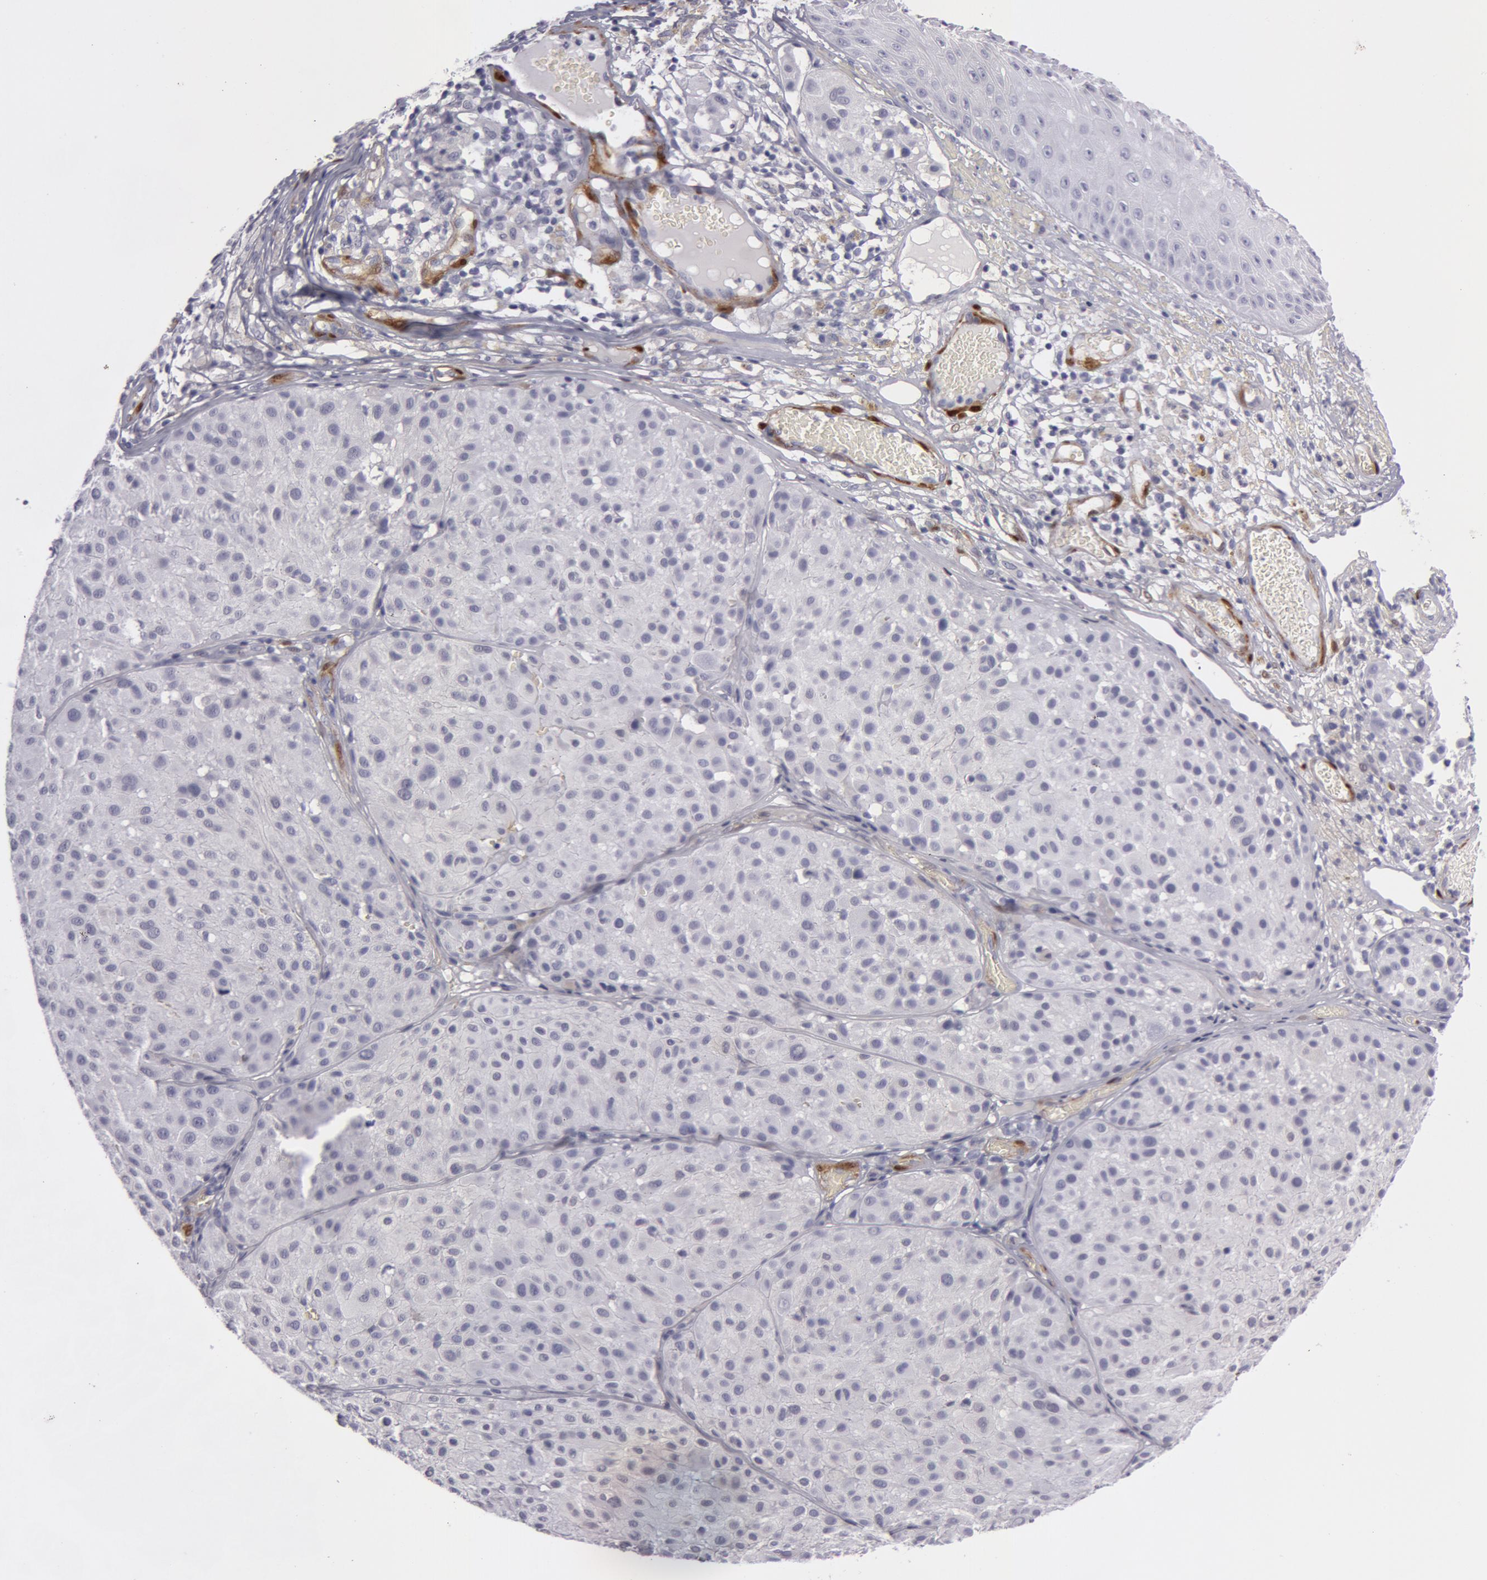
{"staining": {"intensity": "negative", "quantity": "none", "location": "none"}, "tissue": "melanoma", "cell_type": "Tumor cells", "image_type": "cancer", "snomed": [{"axis": "morphology", "description": "Malignant melanoma, NOS"}, {"axis": "topography", "description": "Skin"}], "caption": "Tumor cells show no significant protein positivity in malignant melanoma.", "gene": "TAGLN", "patient": {"sex": "male", "age": 36}}